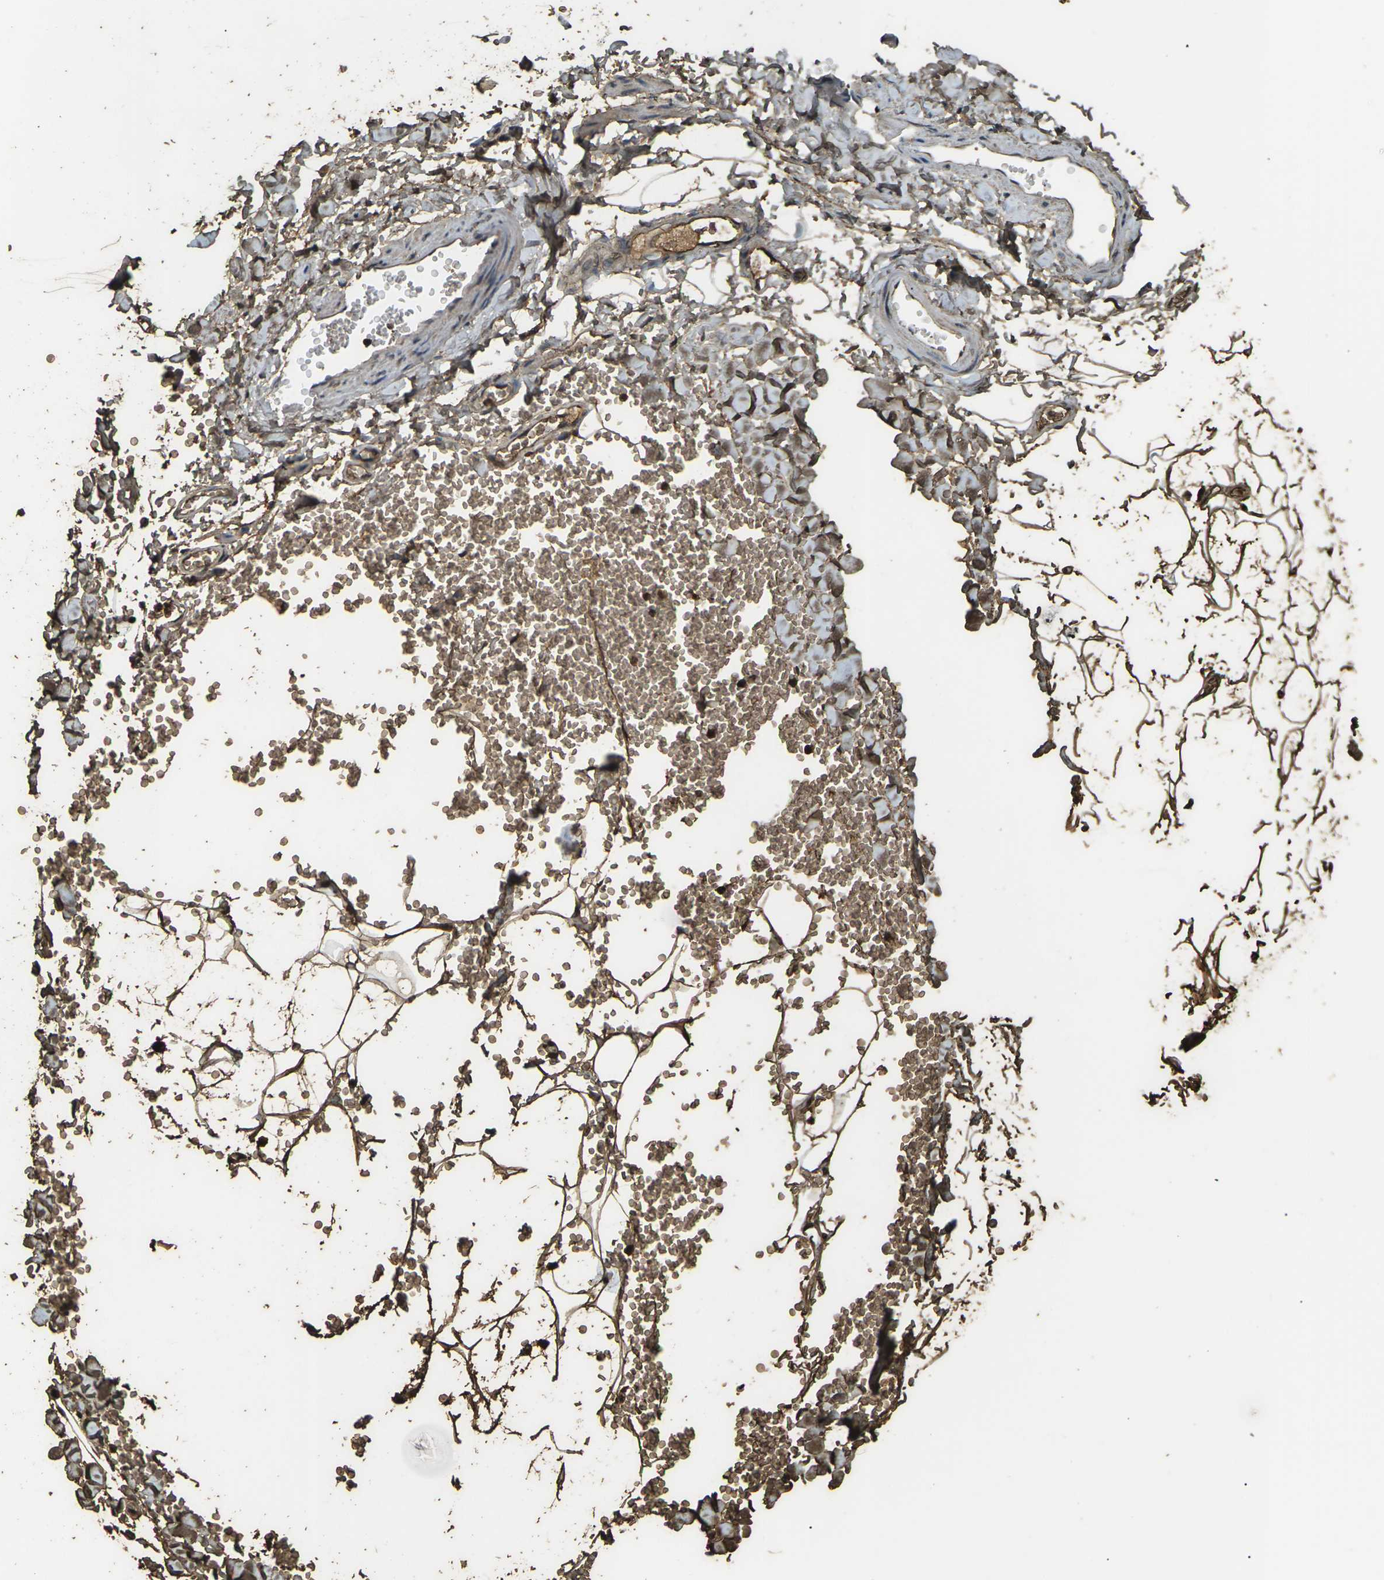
{"staining": {"intensity": "strong", "quantity": ">75%", "location": "cytoplasmic/membranous"}, "tissue": "adipose tissue", "cell_type": "Adipocytes", "image_type": "normal", "snomed": [{"axis": "morphology", "description": "Normal tissue, NOS"}, {"axis": "topography", "description": "Adipose tissue"}, {"axis": "topography", "description": "Peripheral nerve tissue"}], "caption": "Immunohistochemistry (IHC) (DAB (3,3'-diaminobenzidine)) staining of benign adipose tissue reveals strong cytoplasmic/membranous protein expression in about >75% of adipocytes.", "gene": "CYP1B1", "patient": {"sex": "male", "age": 52}}